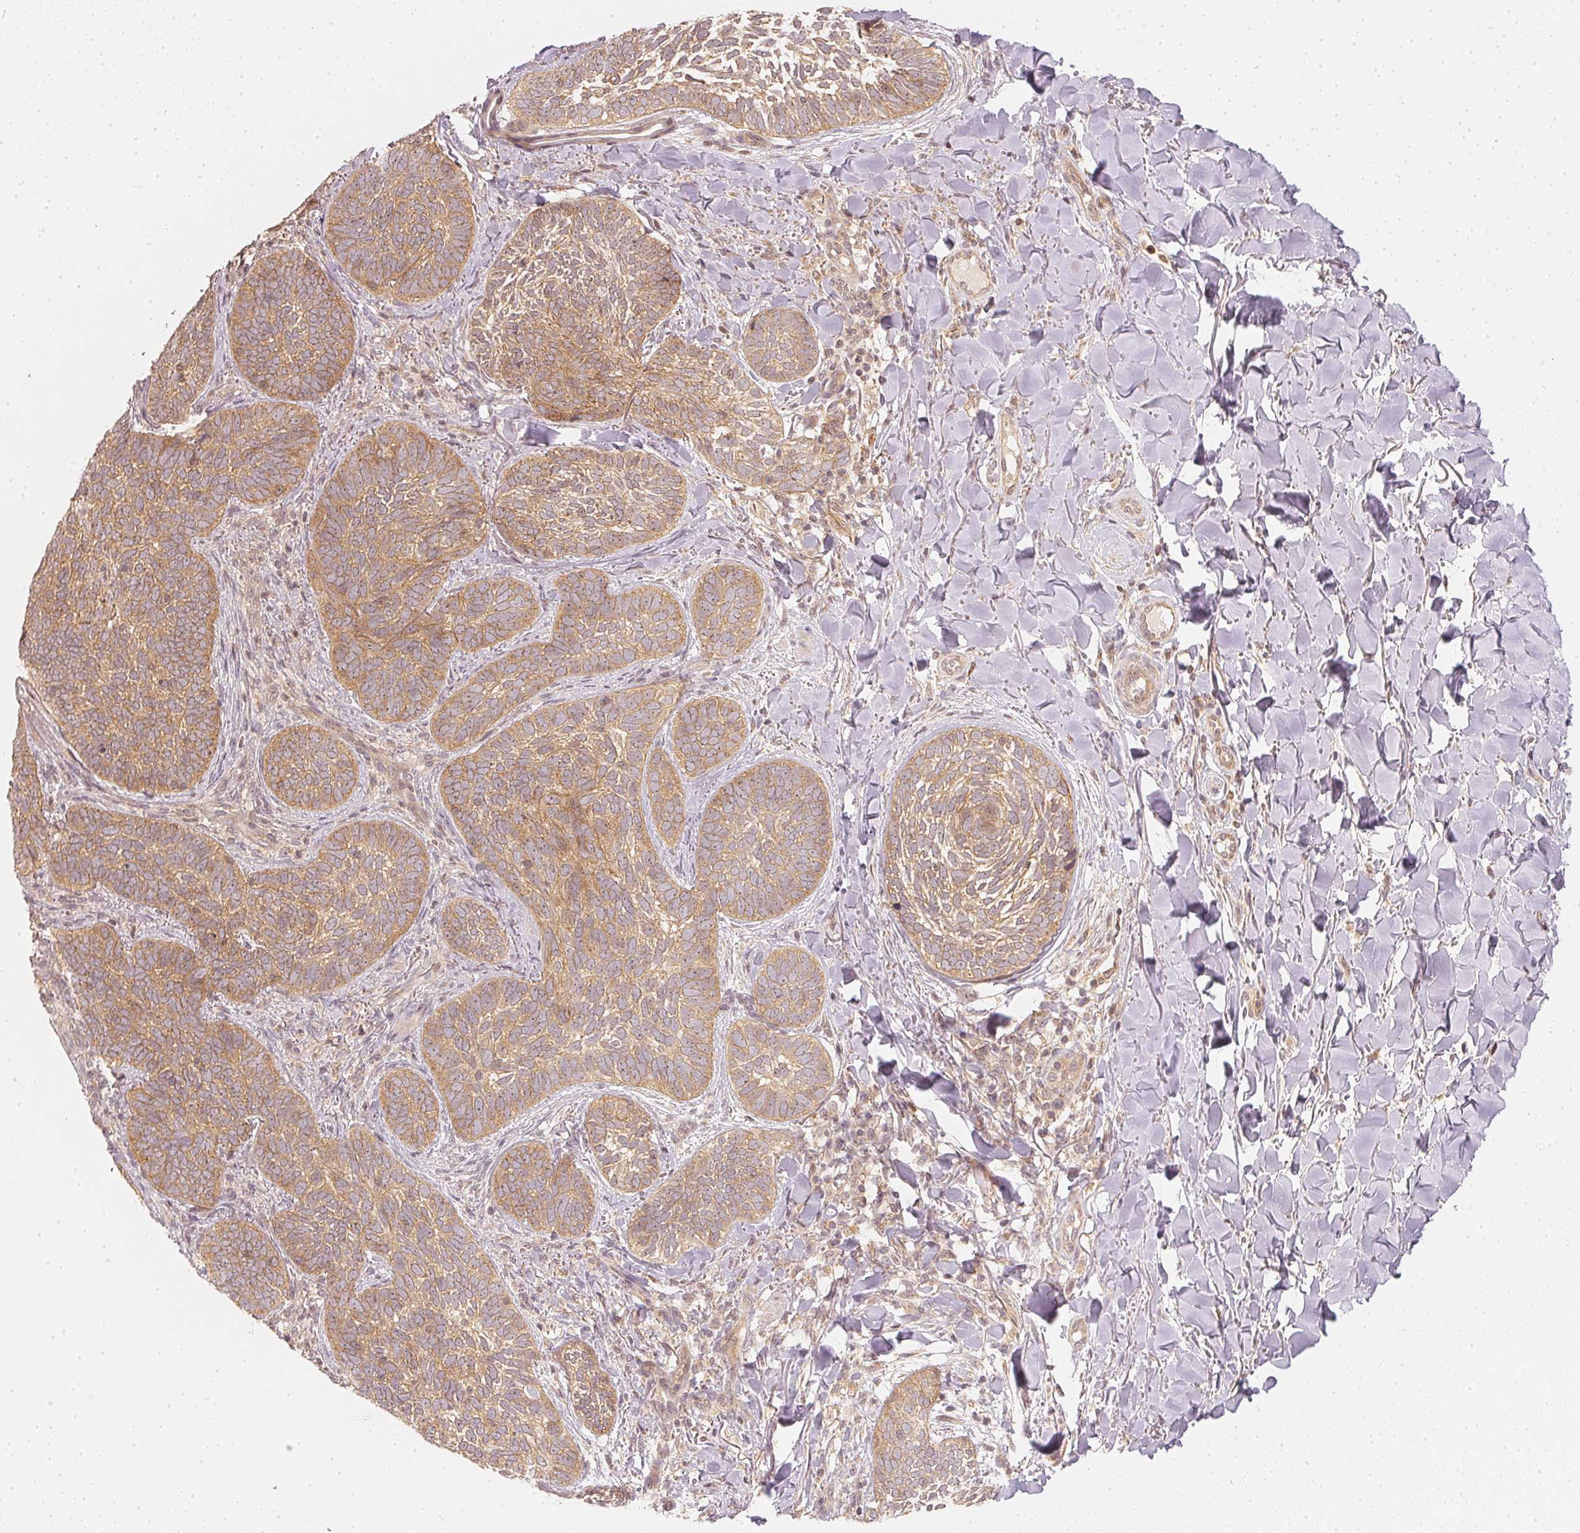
{"staining": {"intensity": "moderate", "quantity": ">75%", "location": "cytoplasmic/membranous"}, "tissue": "skin cancer", "cell_type": "Tumor cells", "image_type": "cancer", "snomed": [{"axis": "morphology", "description": "Normal tissue, NOS"}, {"axis": "morphology", "description": "Basal cell carcinoma"}, {"axis": "topography", "description": "Skin"}], "caption": "The micrograph displays staining of basal cell carcinoma (skin), revealing moderate cytoplasmic/membranous protein positivity (brown color) within tumor cells.", "gene": "WDR54", "patient": {"sex": "male", "age": 46}}